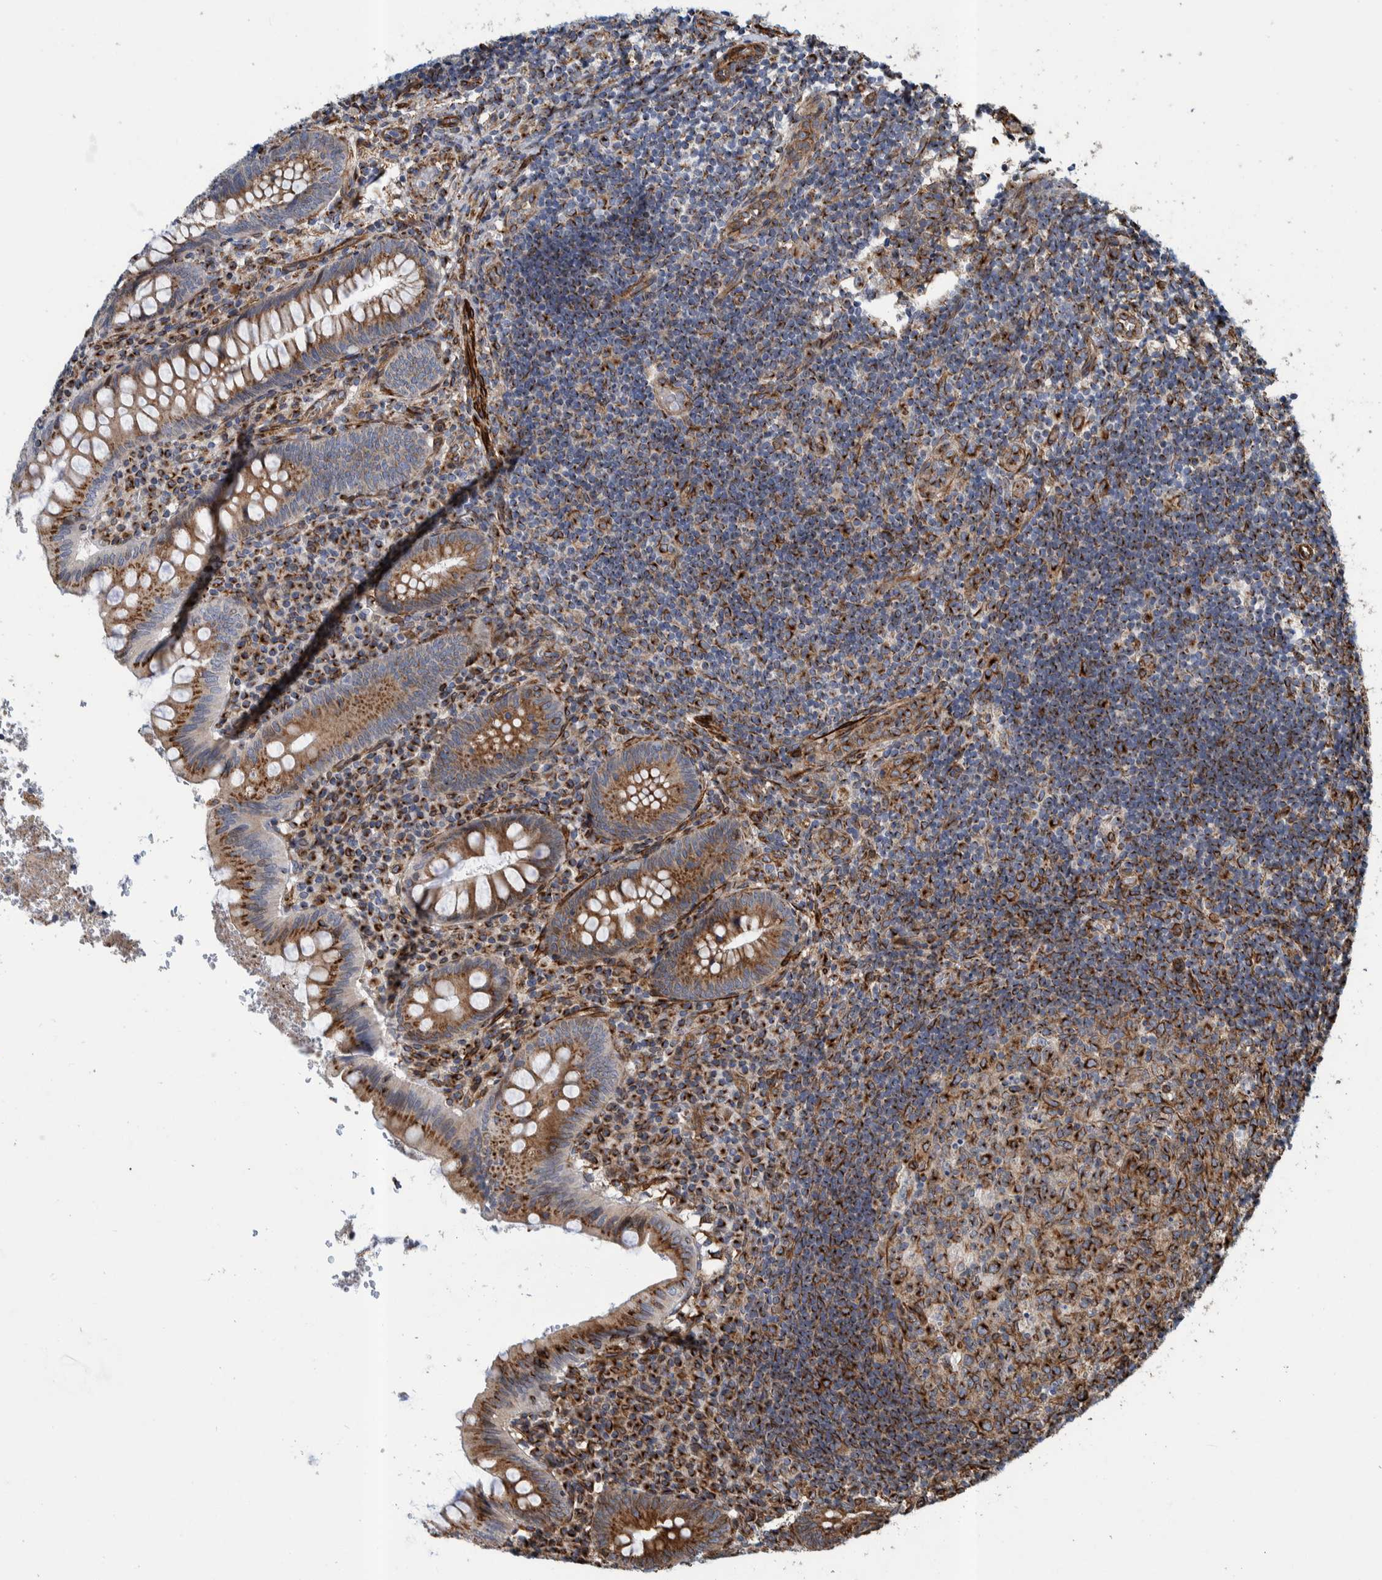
{"staining": {"intensity": "strong", "quantity": ">75%", "location": "cytoplasmic/membranous"}, "tissue": "appendix", "cell_type": "Glandular cells", "image_type": "normal", "snomed": [{"axis": "morphology", "description": "Normal tissue, NOS"}, {"axis": "topography", "description": "Appendix"}], "caption": "Brown immunohistochemical staining in benign appendix demonstrates strong cytoplasmic/membranous staining in approximately >75% of glandular cells.", "gene": "CCDC57", "patient": {"sex": "male", "age": 8}}